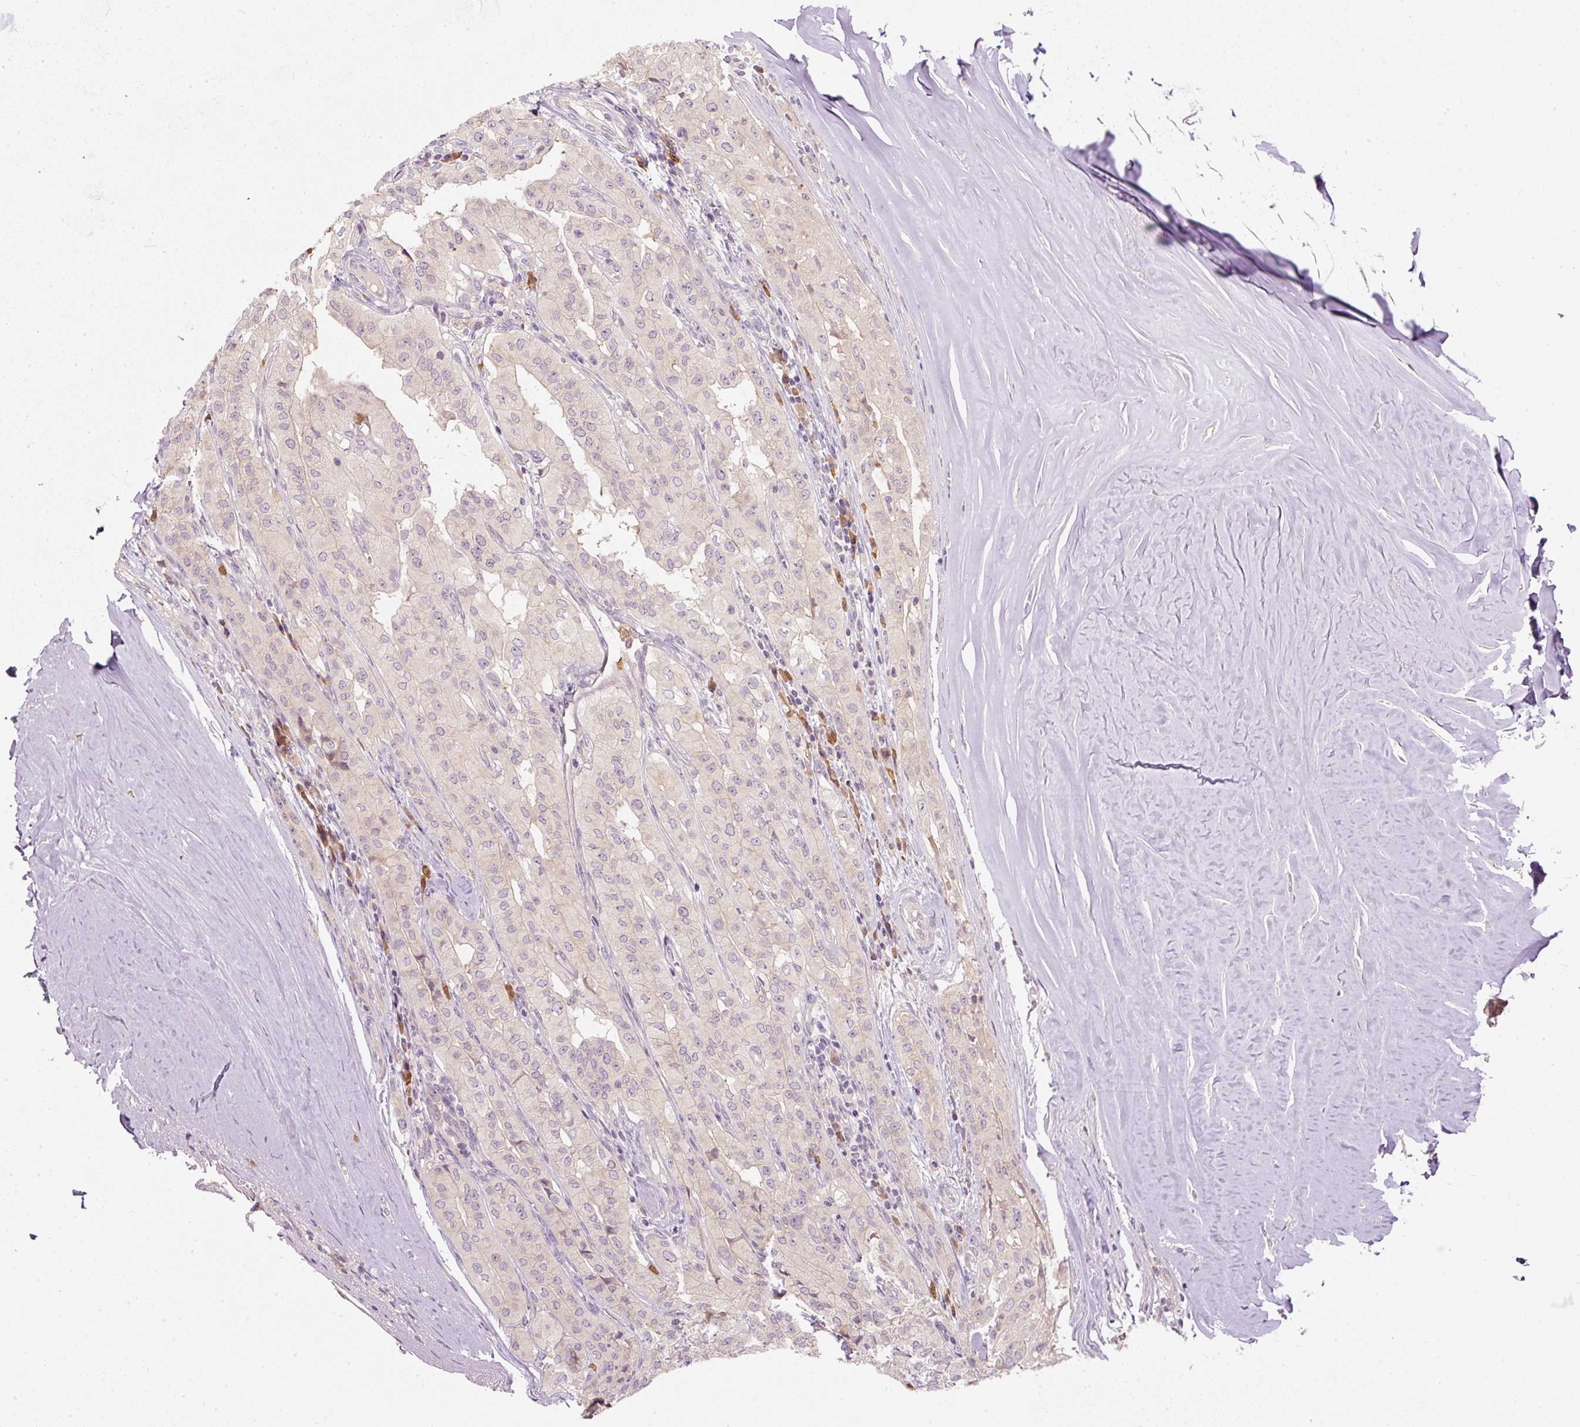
{"staining": {"intensity": "negative", "quantity": "none", "location": "none"}, "tissue": "thyroid cancer", "cell_type": "Tumor cells", "image_type": "cancer", "snomed": [{"axis": "morphology", "description": "Papillary adenocarcinoma, NOS"}, {"axis": "topography", "description": "Thyroid gland"}], "caption": "Histopathology image shows no protein positivity in tumor cells of papillary adenocarcinoma (thyroid) tissue.", "gene": "CTTNBP2", "patient": {"sex": "female", "age": 59}}